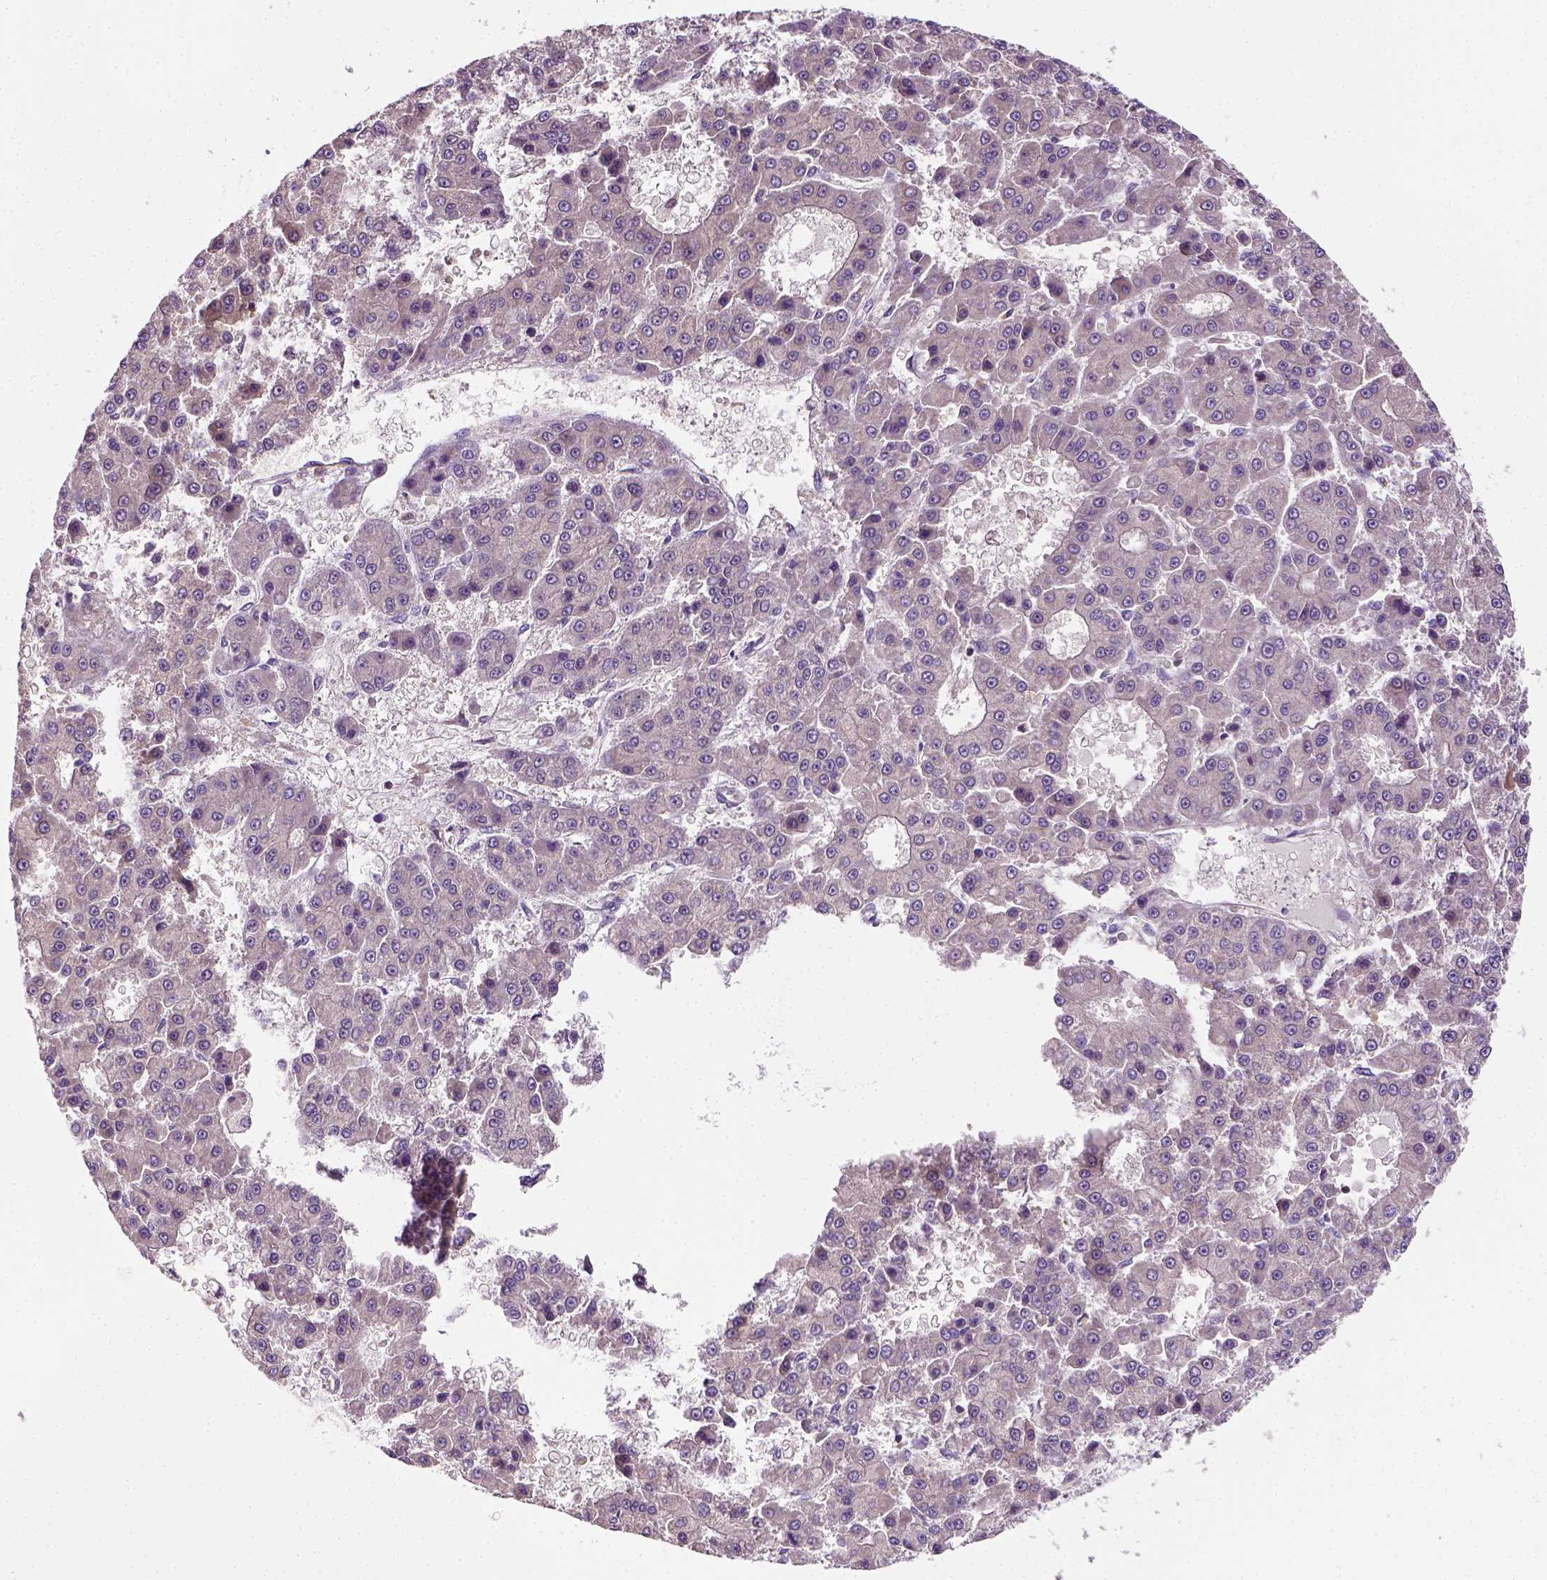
{"staining": {"intensity": "negative", "quantity": "none", "location": "none"}, "tissue": "liver cancer", "cell_type": "Tumor cells", "image_type": "cancer", "snomed": [{"axis": "morphology", "description": "Carcinoma, Hepatocellular, NOS"}, {"axis": "topography", "description": "Liver"}], "caption": "The histopathology image displays no significant positivity in tumor cells of liver cancer. Nuclei are stained in blue.", "gene": "MATK", "patient": {"sex": "male", "age": 70}}